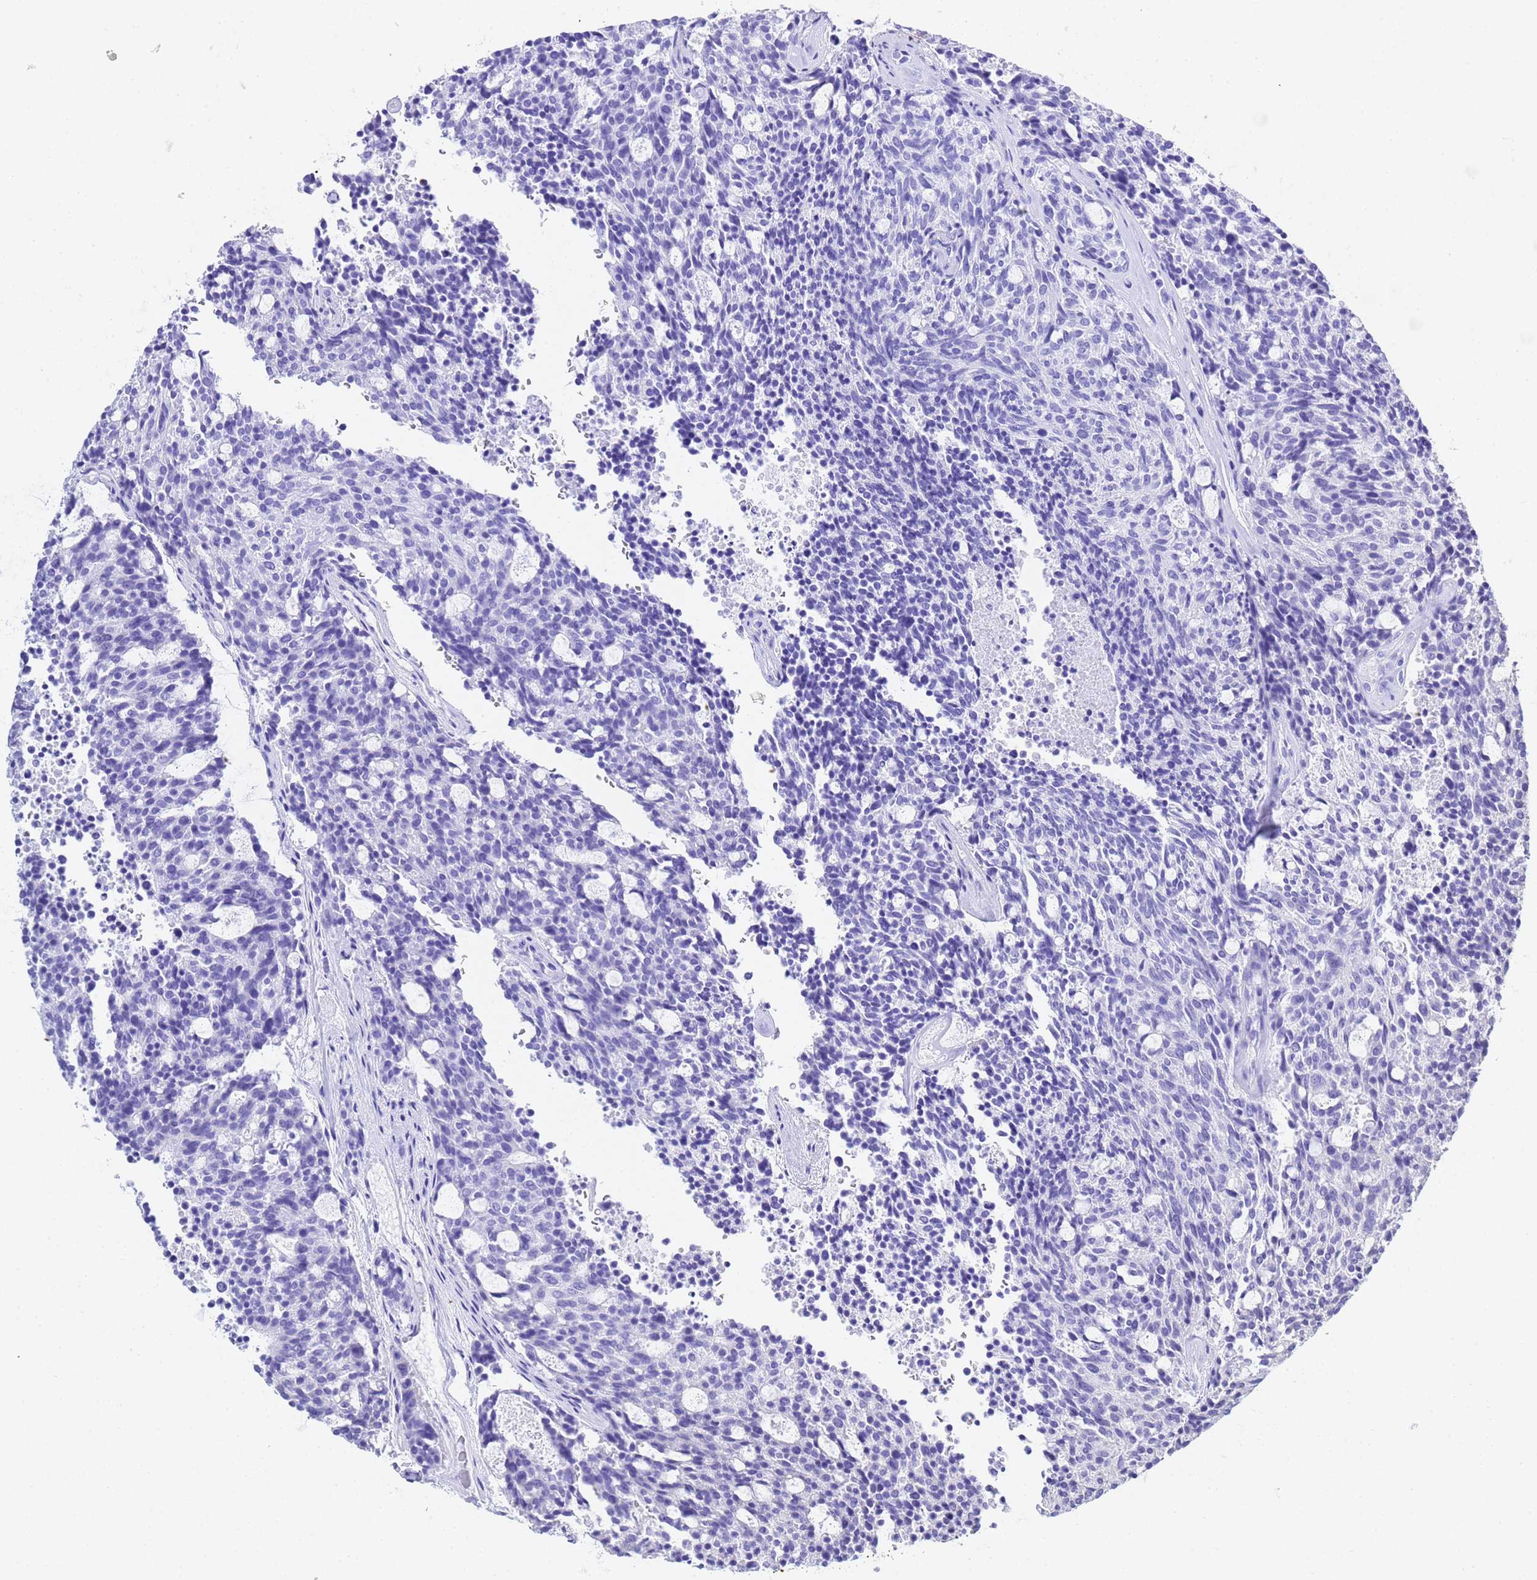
{"staining": {"intensity": "negative", "quantity": "none", "location": "none"}, "tissue": "carcinoid", "cell_type": "Tumor cells", "image_type": "cancer", "snomed": [{"axis": "morphology", "description": "Carcinoid, malignant, NOS"}, {"axis": "topography", "description": "Pancreas"}], "caption": "This is an immunohistochemistry (IHC) histopathology image of human carcinoid. There is no positivity in tumor cells.", "gene": "ACTL6B", "patient": {"sex": "female", "age": 54}}